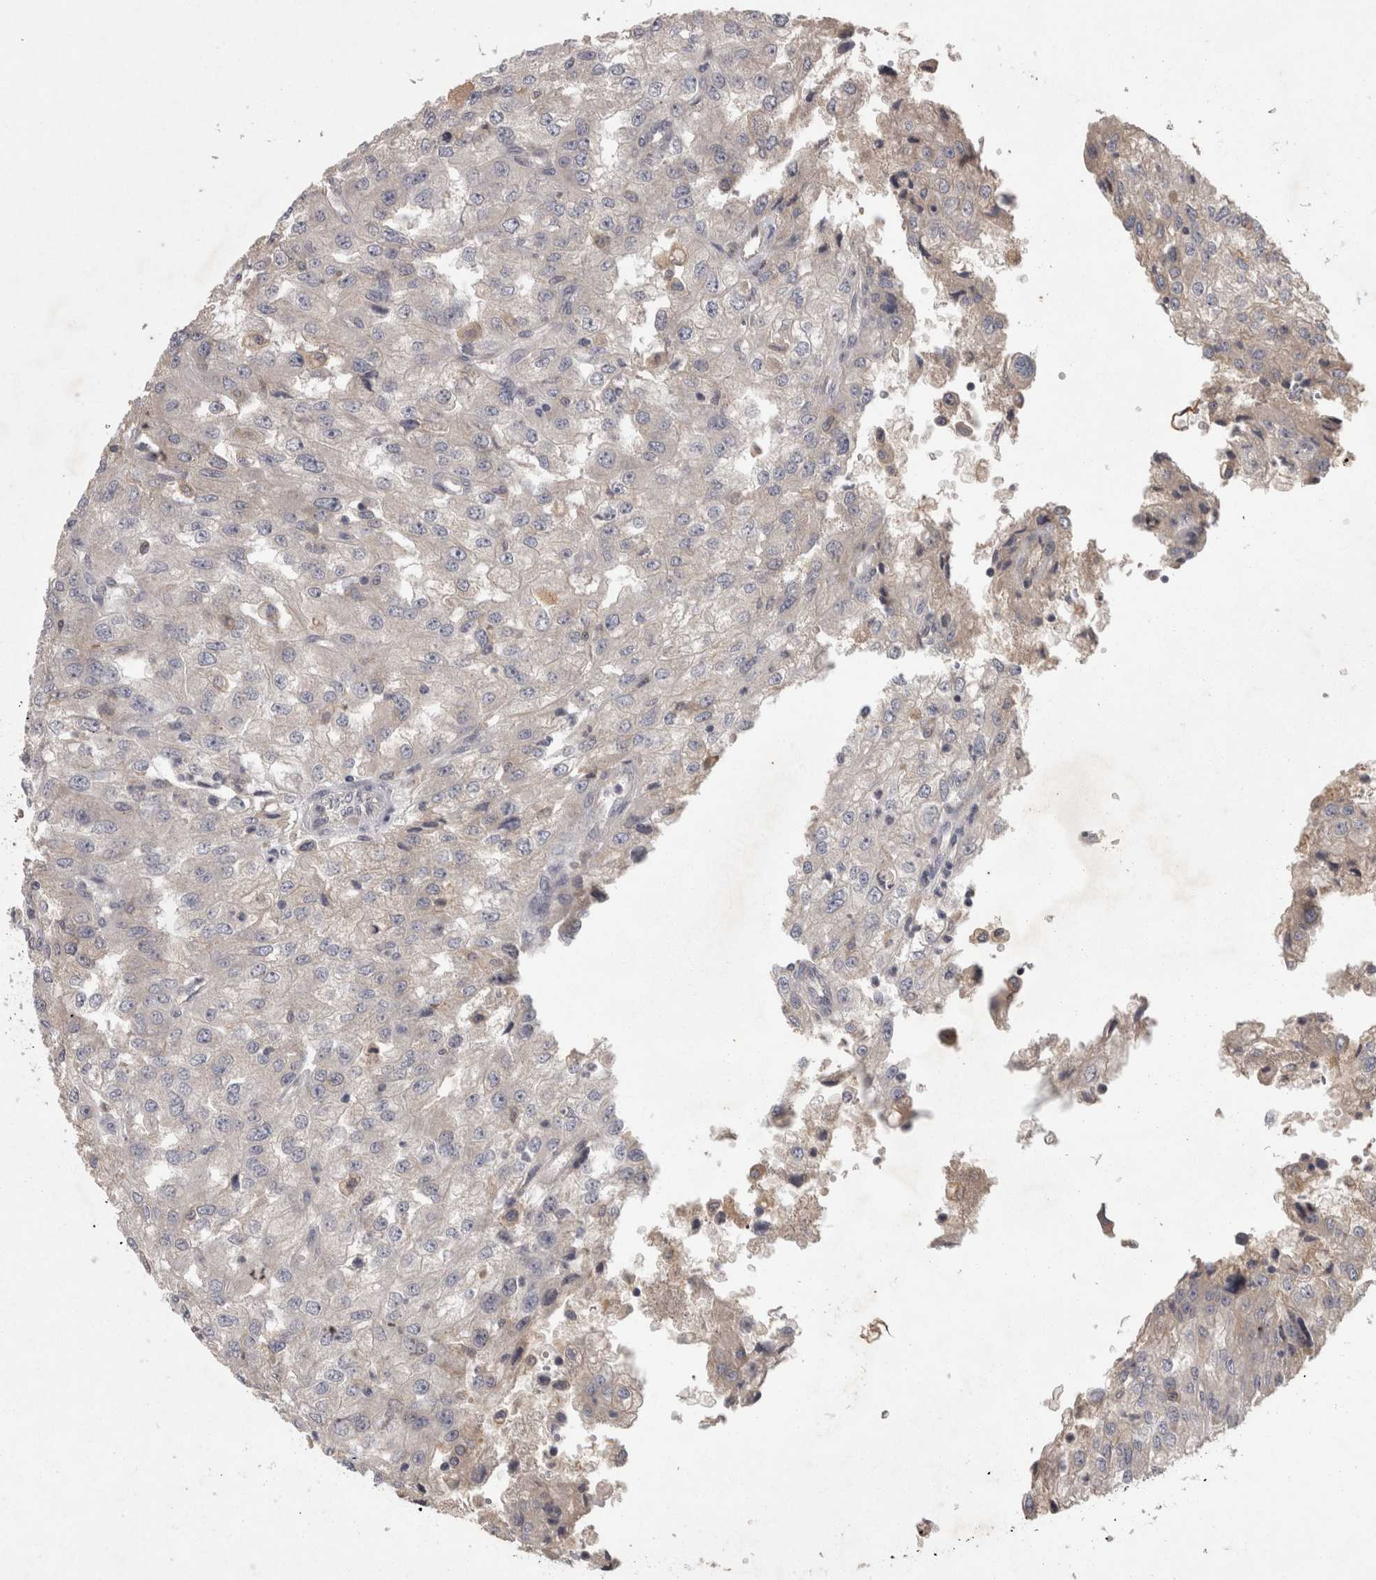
{"staining": {"intensity": "negative", "quantity": "none", "location": "none"}, "tissue": "renal cancer", "cell_type": "Tumor cells", "image_type": "cancer", "snomed": [{"axis": "morphology", "description": "Adenocarcinoma, NOS"}, {"axis": "topography", "description": "Kidney"}], "caption": "Immunohistochemical staining of adenocarcinoma (renal) demonstrates no significant staining in tumor cells.", "gene": "PCM1", "patient": {"sex": "female", "age": 54}}